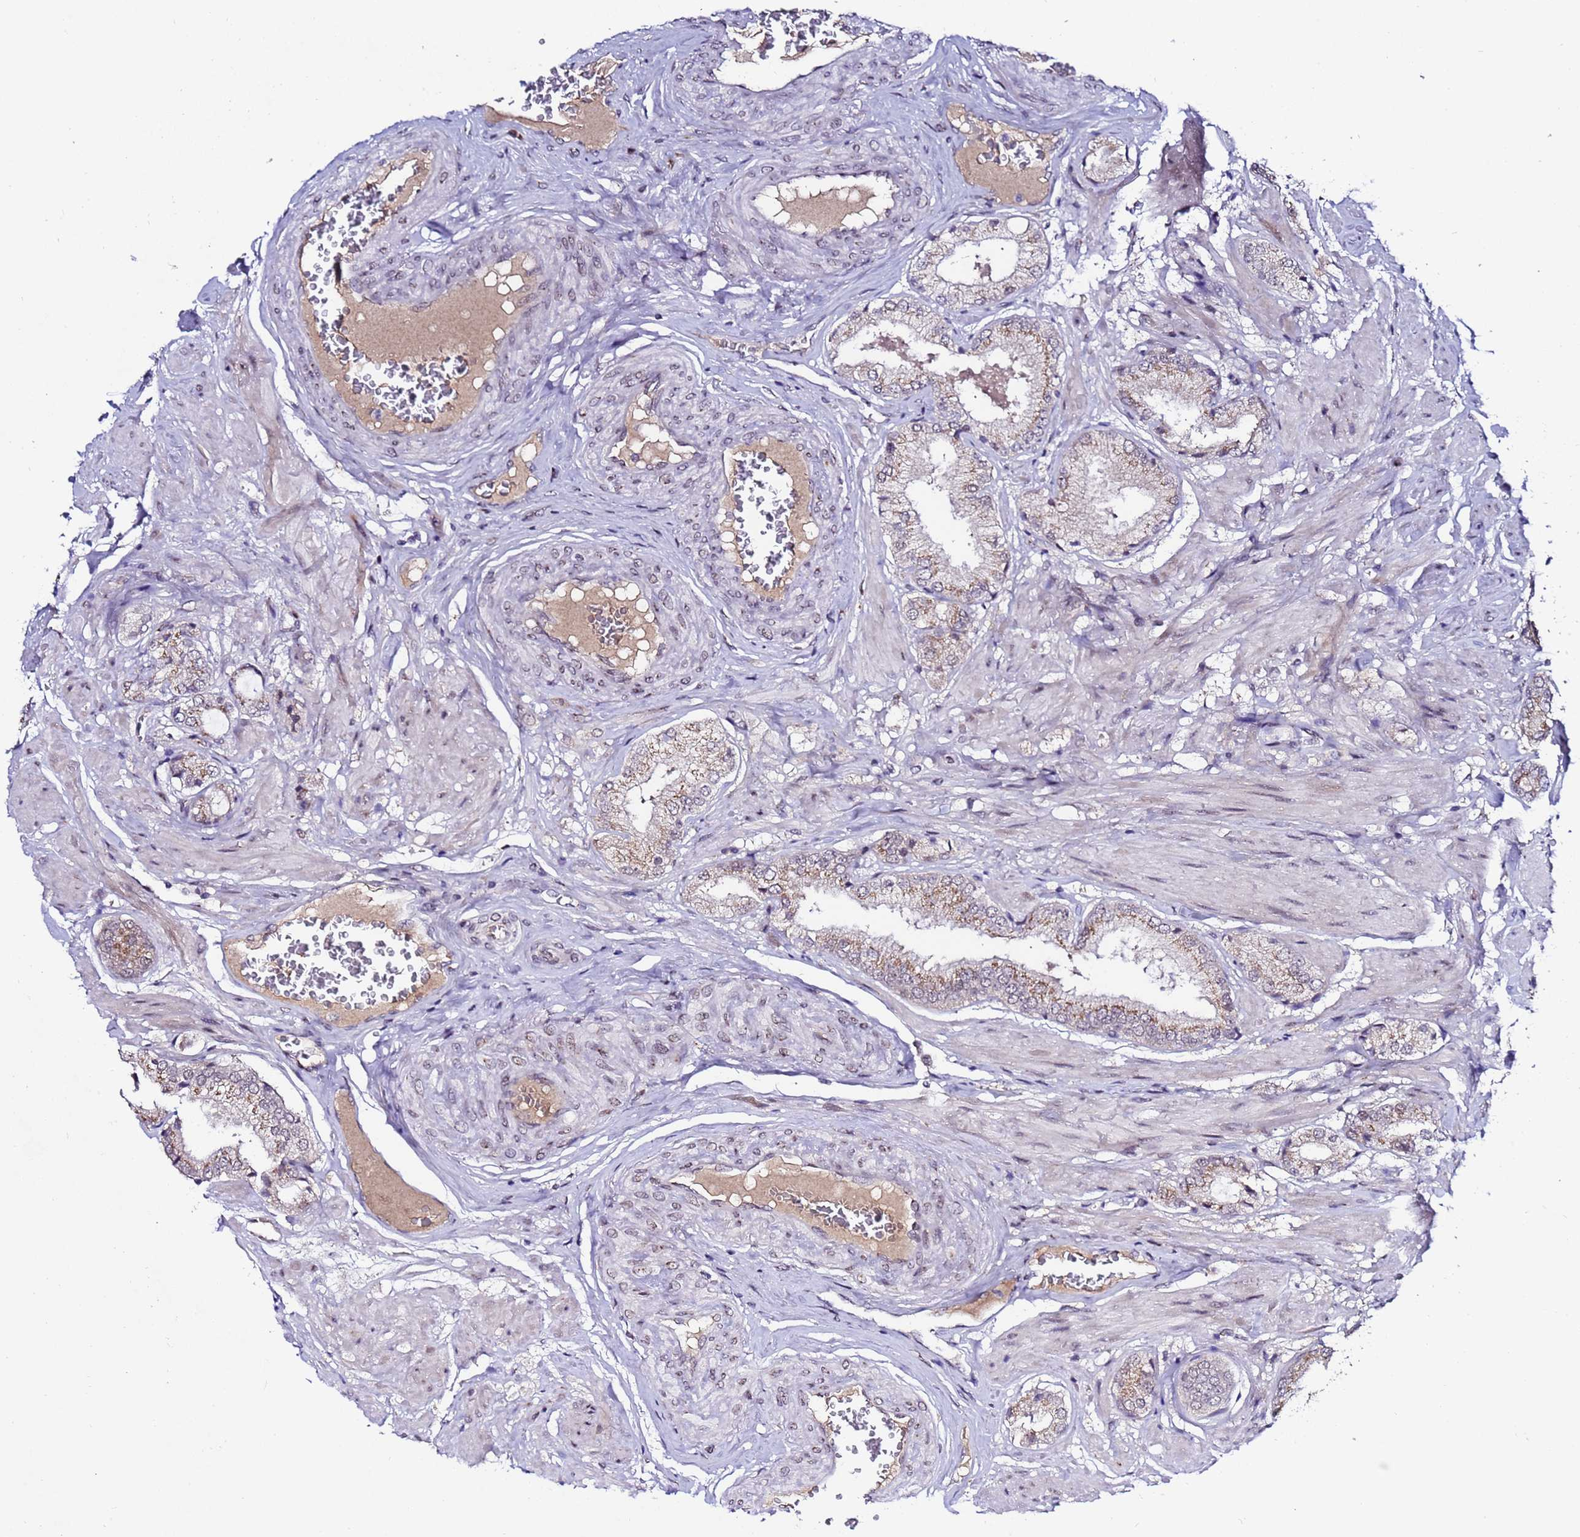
{"staining": {"intensity": "moderate", "quantity": ">75%", "location": "cytoplasmic/membranous"}, "tissue": "prostate cancer", "cell_type": "Tumor cells", "image_type": "cancer", "snomed": [{"axis": "morphology", "description": "Adenocarcinoma, High grade"}, {"axis": "topography", "description": "Prostate and seminal vesicle, NOS"}], "caption": "Human prostate cancer (adenocarcinoma (high-grade)) stained with a brown dye displays moderate cytoplasmic/membranous positive staining in about >75% of tumor cells.", "gene": "C19orf47", "patient": {"sex": "male", "age": 64}}